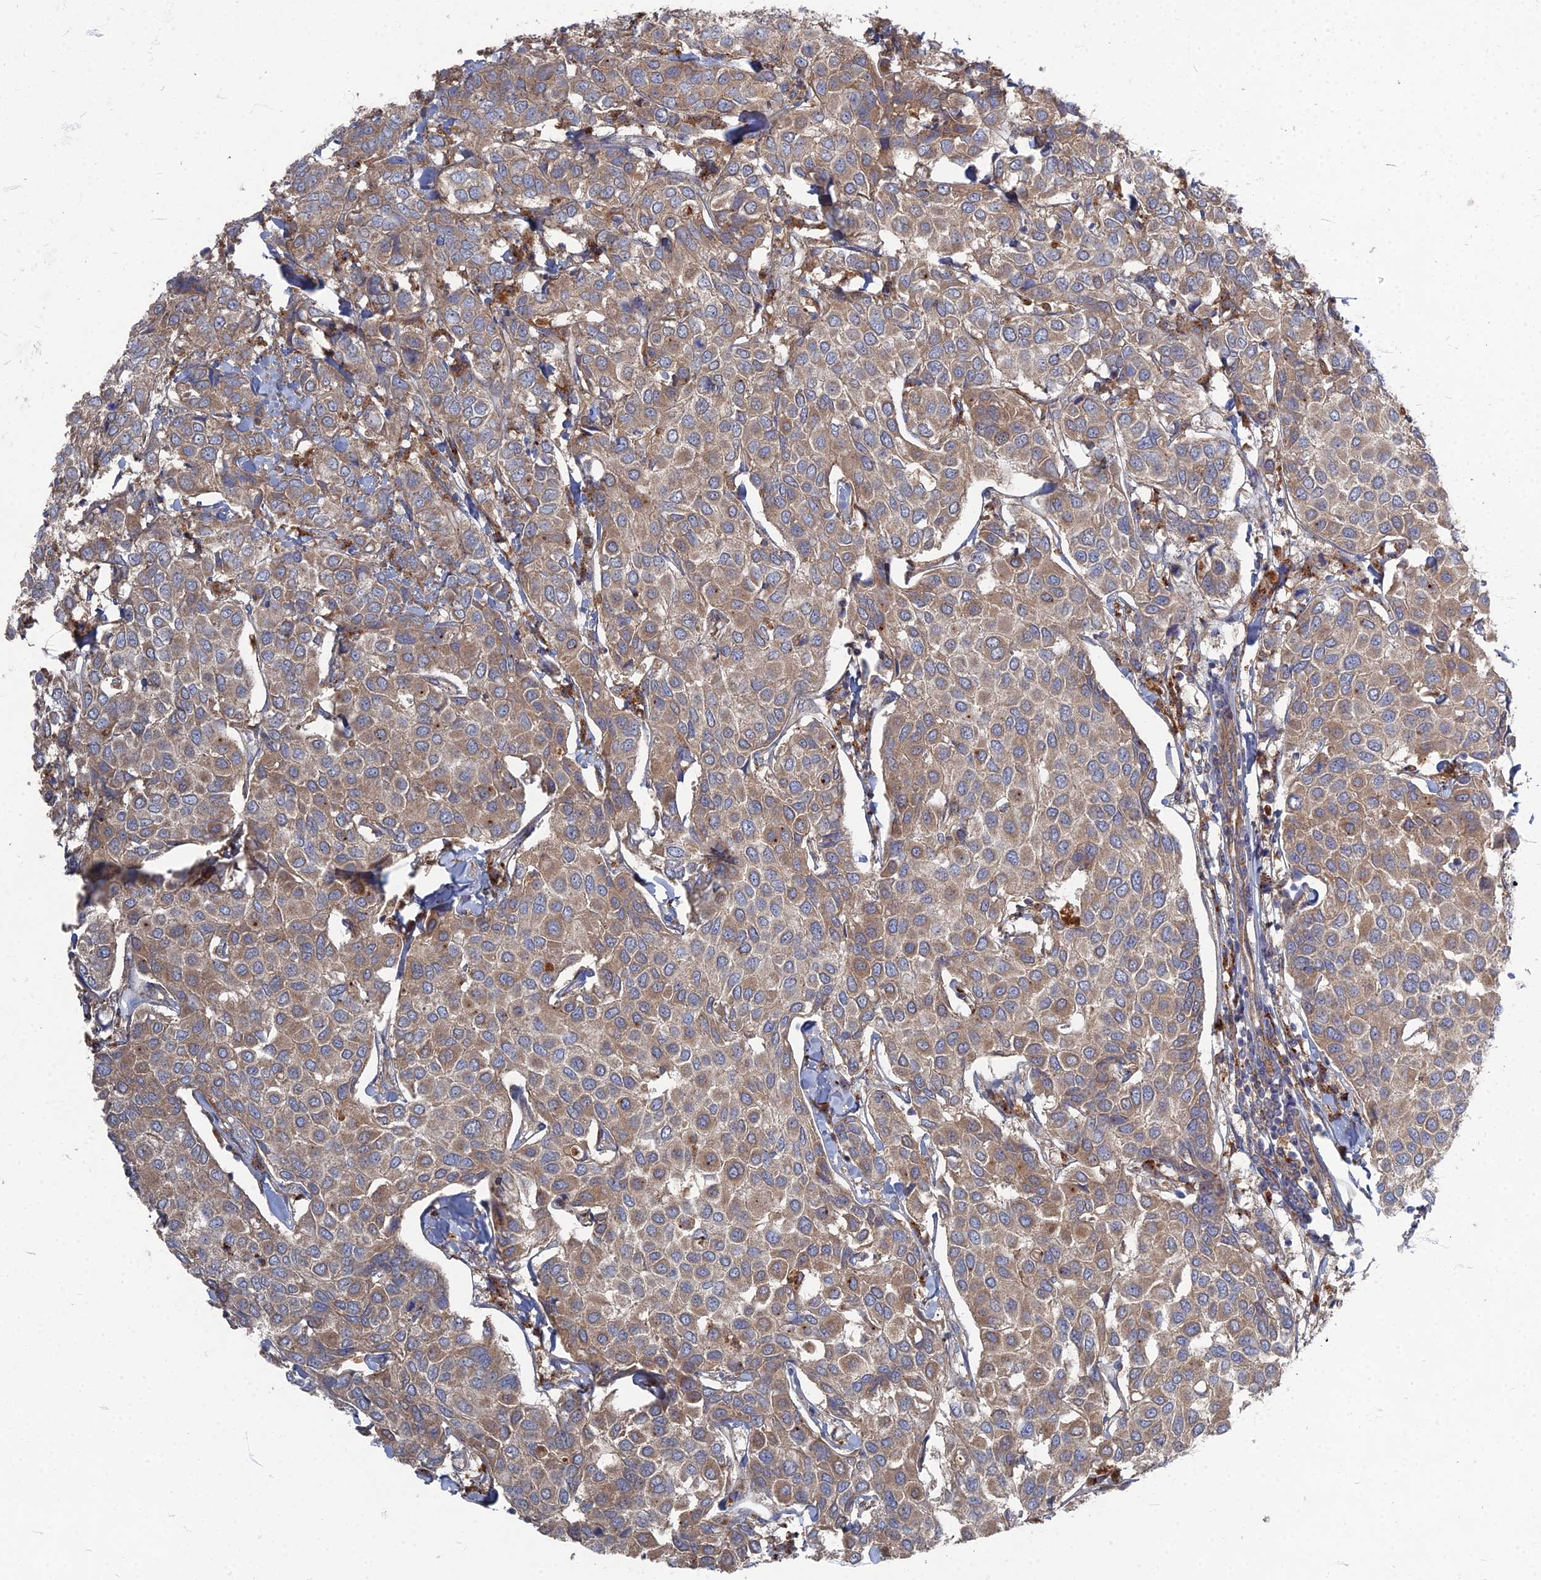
{"staining": {"intensity": "moderate", "quantity": ">75%", "location": "cytoplasmic/membranous"}, "tissue": "breast cancer", "cell_type": "Tumor cells", "image_type": "cancer", "snomed": [{"axis": "morphology", "description": "Duct carcinoma"}, {"axis": "topography", "description": "Breast"}], "caption": "Human breast cancer stained for a protein (brown) shows moderate cytoplasmic/membranous positive staining in approximately >75% of tumor cells.", "gene": "PPCDC", "patient": {"sex": "female", "age": 55}}